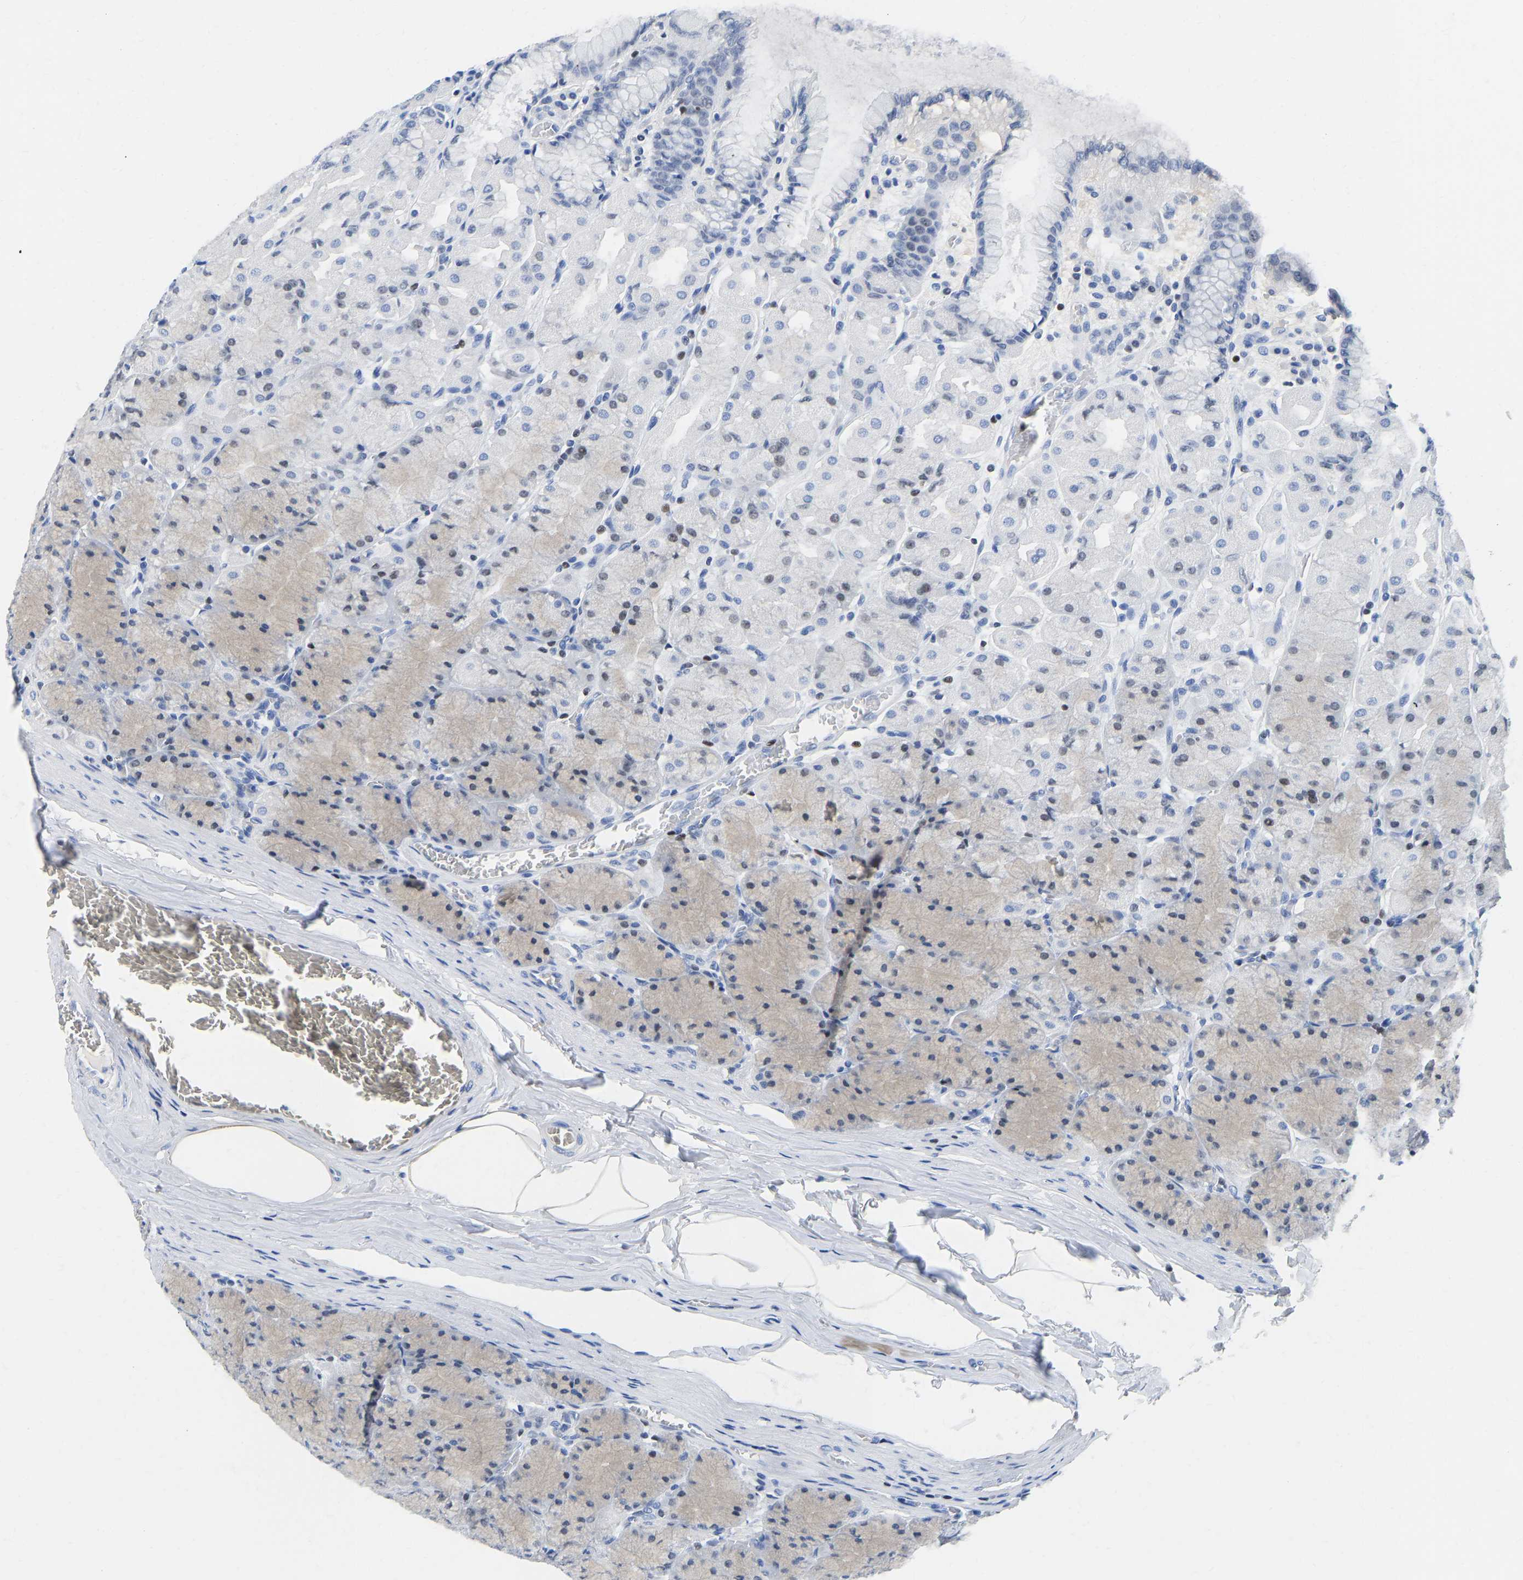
{"staining": {"intensity": "weak", "quantity": "<25%", "location": "cytoplasmic/membranous,nuclear"}, "tissue": "stomach", "cell_type": "Glandular cells", "image_type": "normal", "snomed": [{"axis": "morphology", "description": "Normal tissue, NOS"}, {"axis": "topography", "description": "Stomach, upper"}], "caption": "Human stomach stained for a protein using immunohistochemistry (IHC) displays no staining in glandular cells.", "gene": "TCF7", "patient": {"sex": "female", "age": 56}}